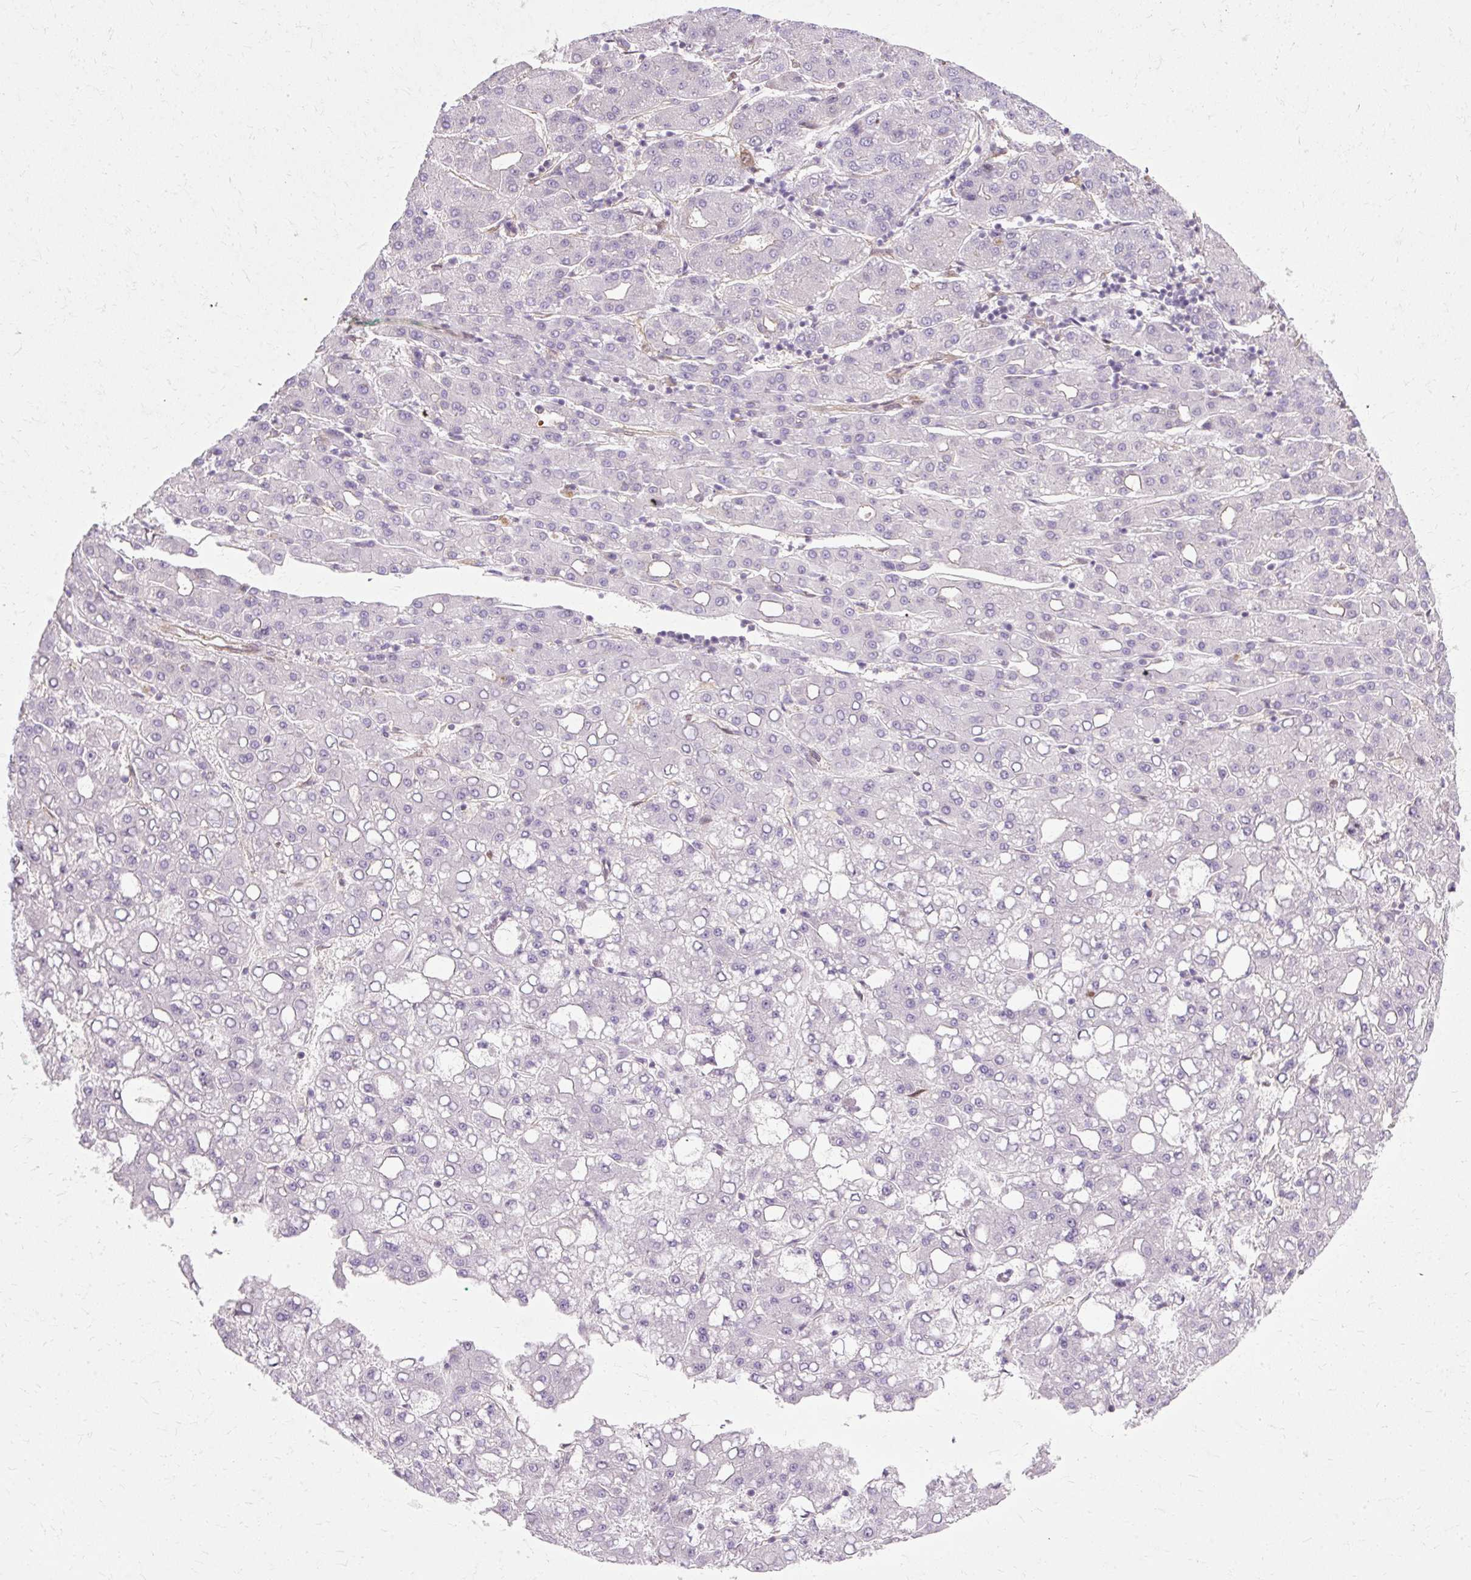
{"staining": {"intensity": "negative", "quantity": "none", "location": "none"}, "tissue": "liver cancer", "cell_type": "Tumor cells", "image_type": "cancer", "snomed": [{"axis": "morphology", "description": "Carcinoma, Hepatocellular, NOS"}, {"axis": "topography", "description": "Liver"}], "caption": "IHC image of neoplastic tissue: liver hepatocellular carcinoma stained with DAB shows no significant protein staining in tumor cells.", "gene": "CNN3", "patient": {"sex": "male", "age": 65}}